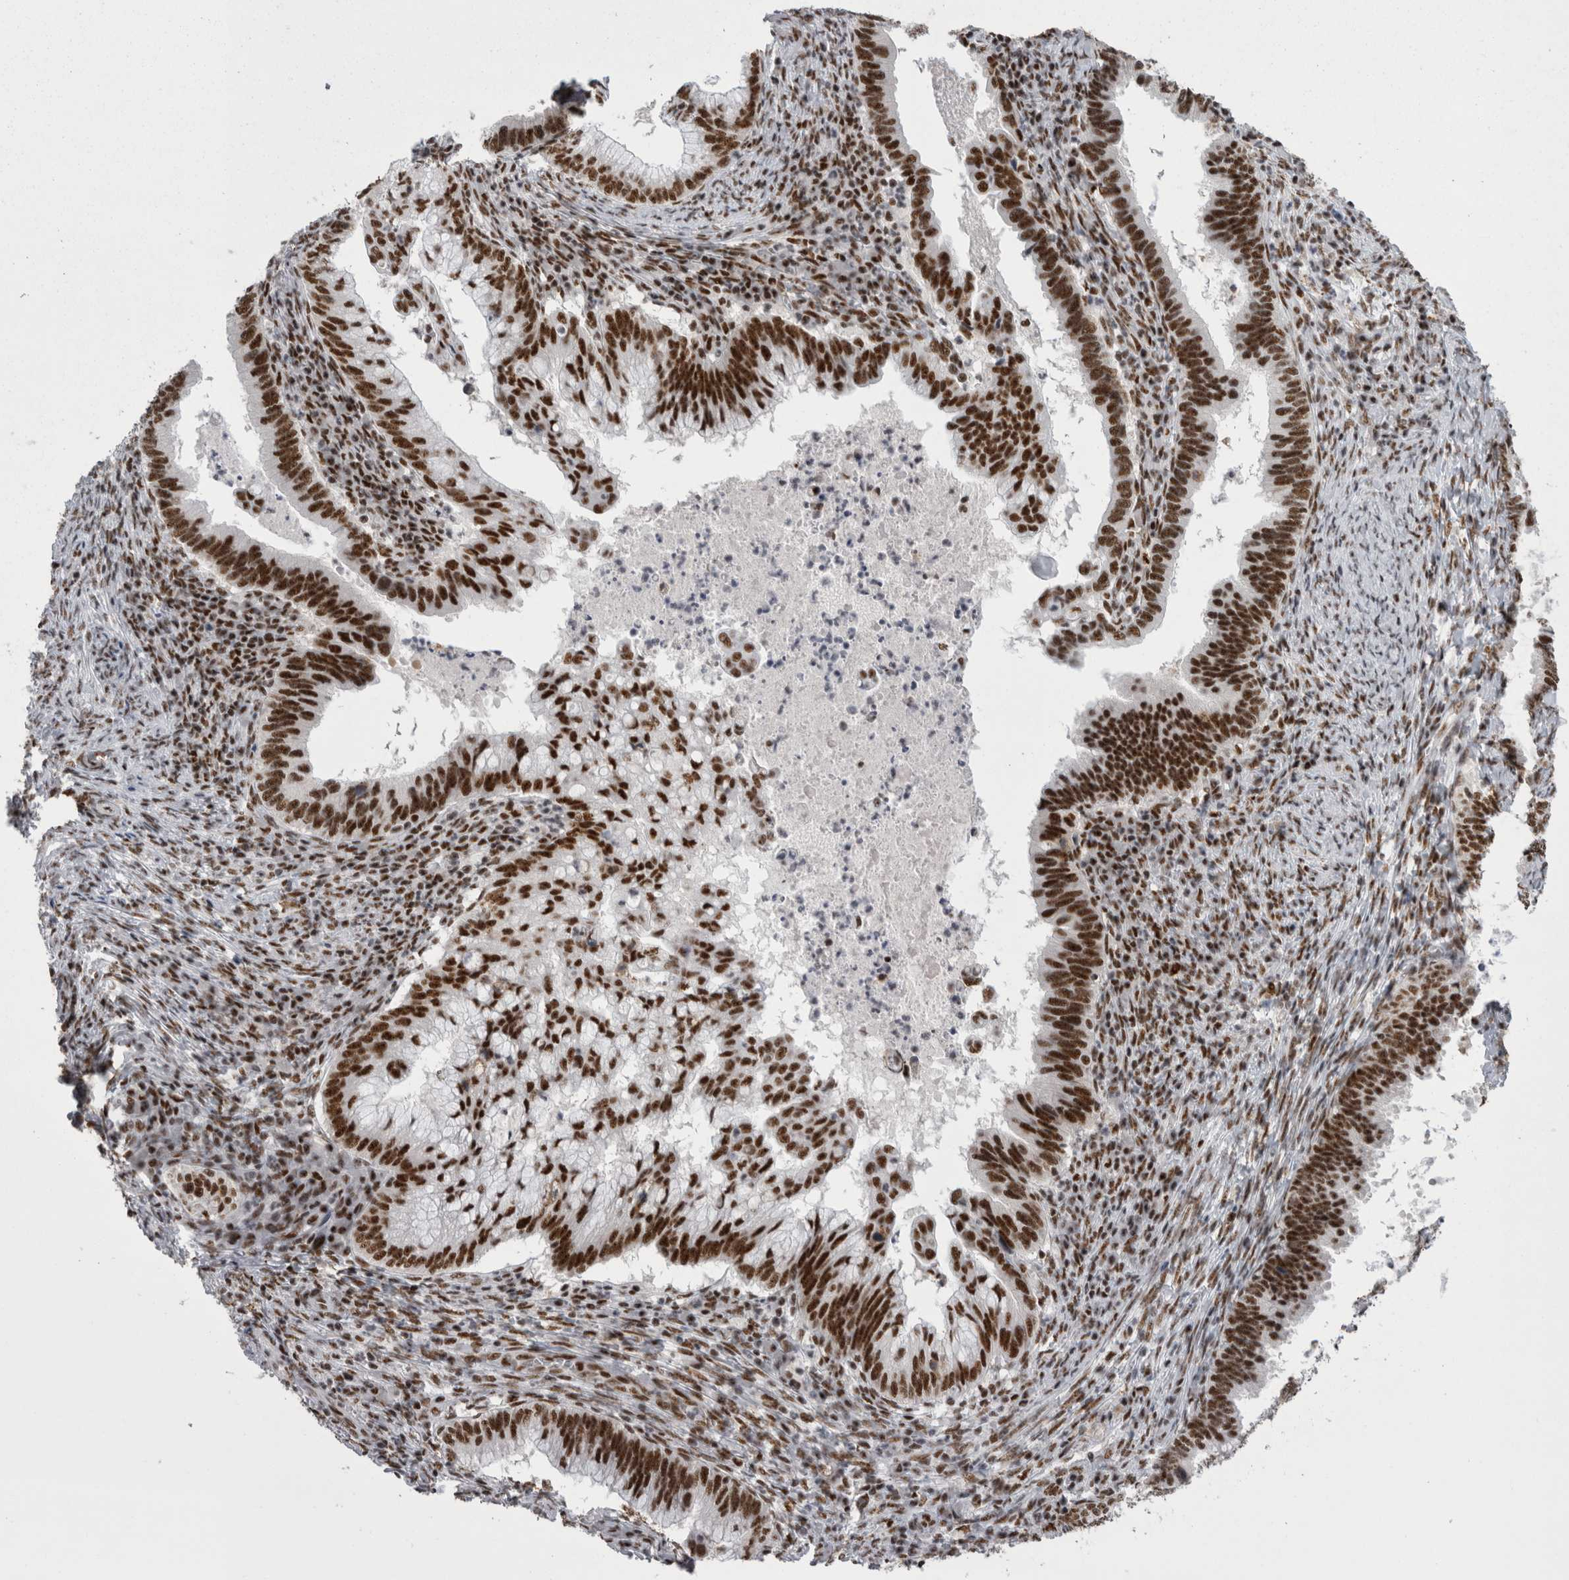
{"staining": {"intensity": "strong", "quantity": ">75%", "location": "nuclear"}, "tissue": "cervical cancer", "cell_type": "Tumor cells", "image_type": "cancer", "snomed": [{"axis": "morphology", "description": "Adenocarcinoma, NOS"}, {"axis": "topography", "description": "Cervix"}], "caption": "IHC of cervical cancer (adenocarcinoma) exhibits high levels of strong nuclear positivity in approximately >75% of tumor cells. The staining was performed using DAB, with brown indicating positive protein expression. Nuclei are stained blue with hematoxylin.", "gene": "SNRNP40", "patient": {"sex": "female", "age": 36}}